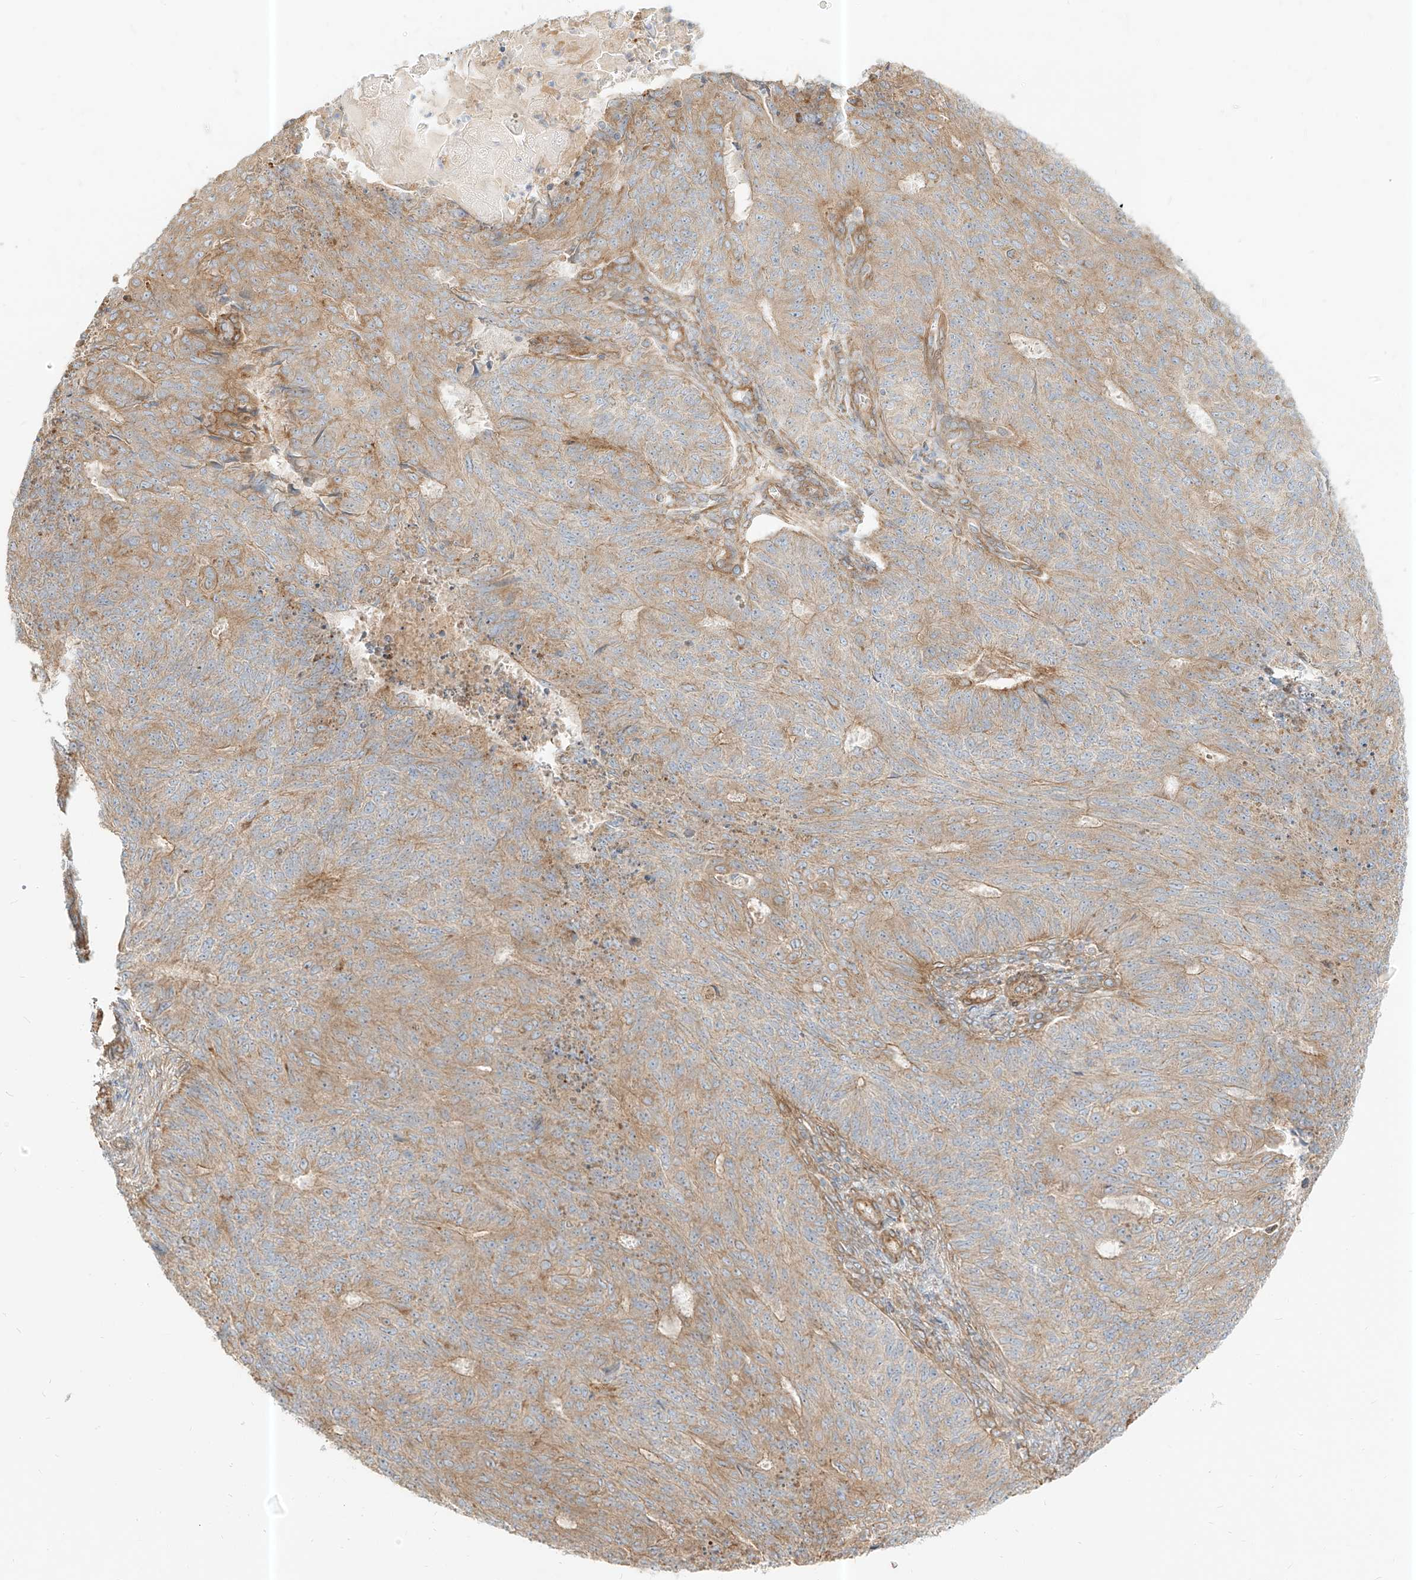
{"staining": {"intensity": "weak", "quantity": "25%-75%", "location": "cytoplasmic/membranous"}, "tissue": "endometrial cancer", "cell_type": "Tumor cells", "image_type": "cancer", "snomed": [{"axis": "morphology", "description": "Adenocarcinoma, NOS"}, {"axis": "topography", "description": "Endometrium"}], "caption": "Human endometrial cancer stained for a protein (brown) shows weak cytoplasmic/membranous positive expression in about 25%-75% of tumor cells.", "gene": "PLCL1", "patient": {"sex": "female", "age": 32}}